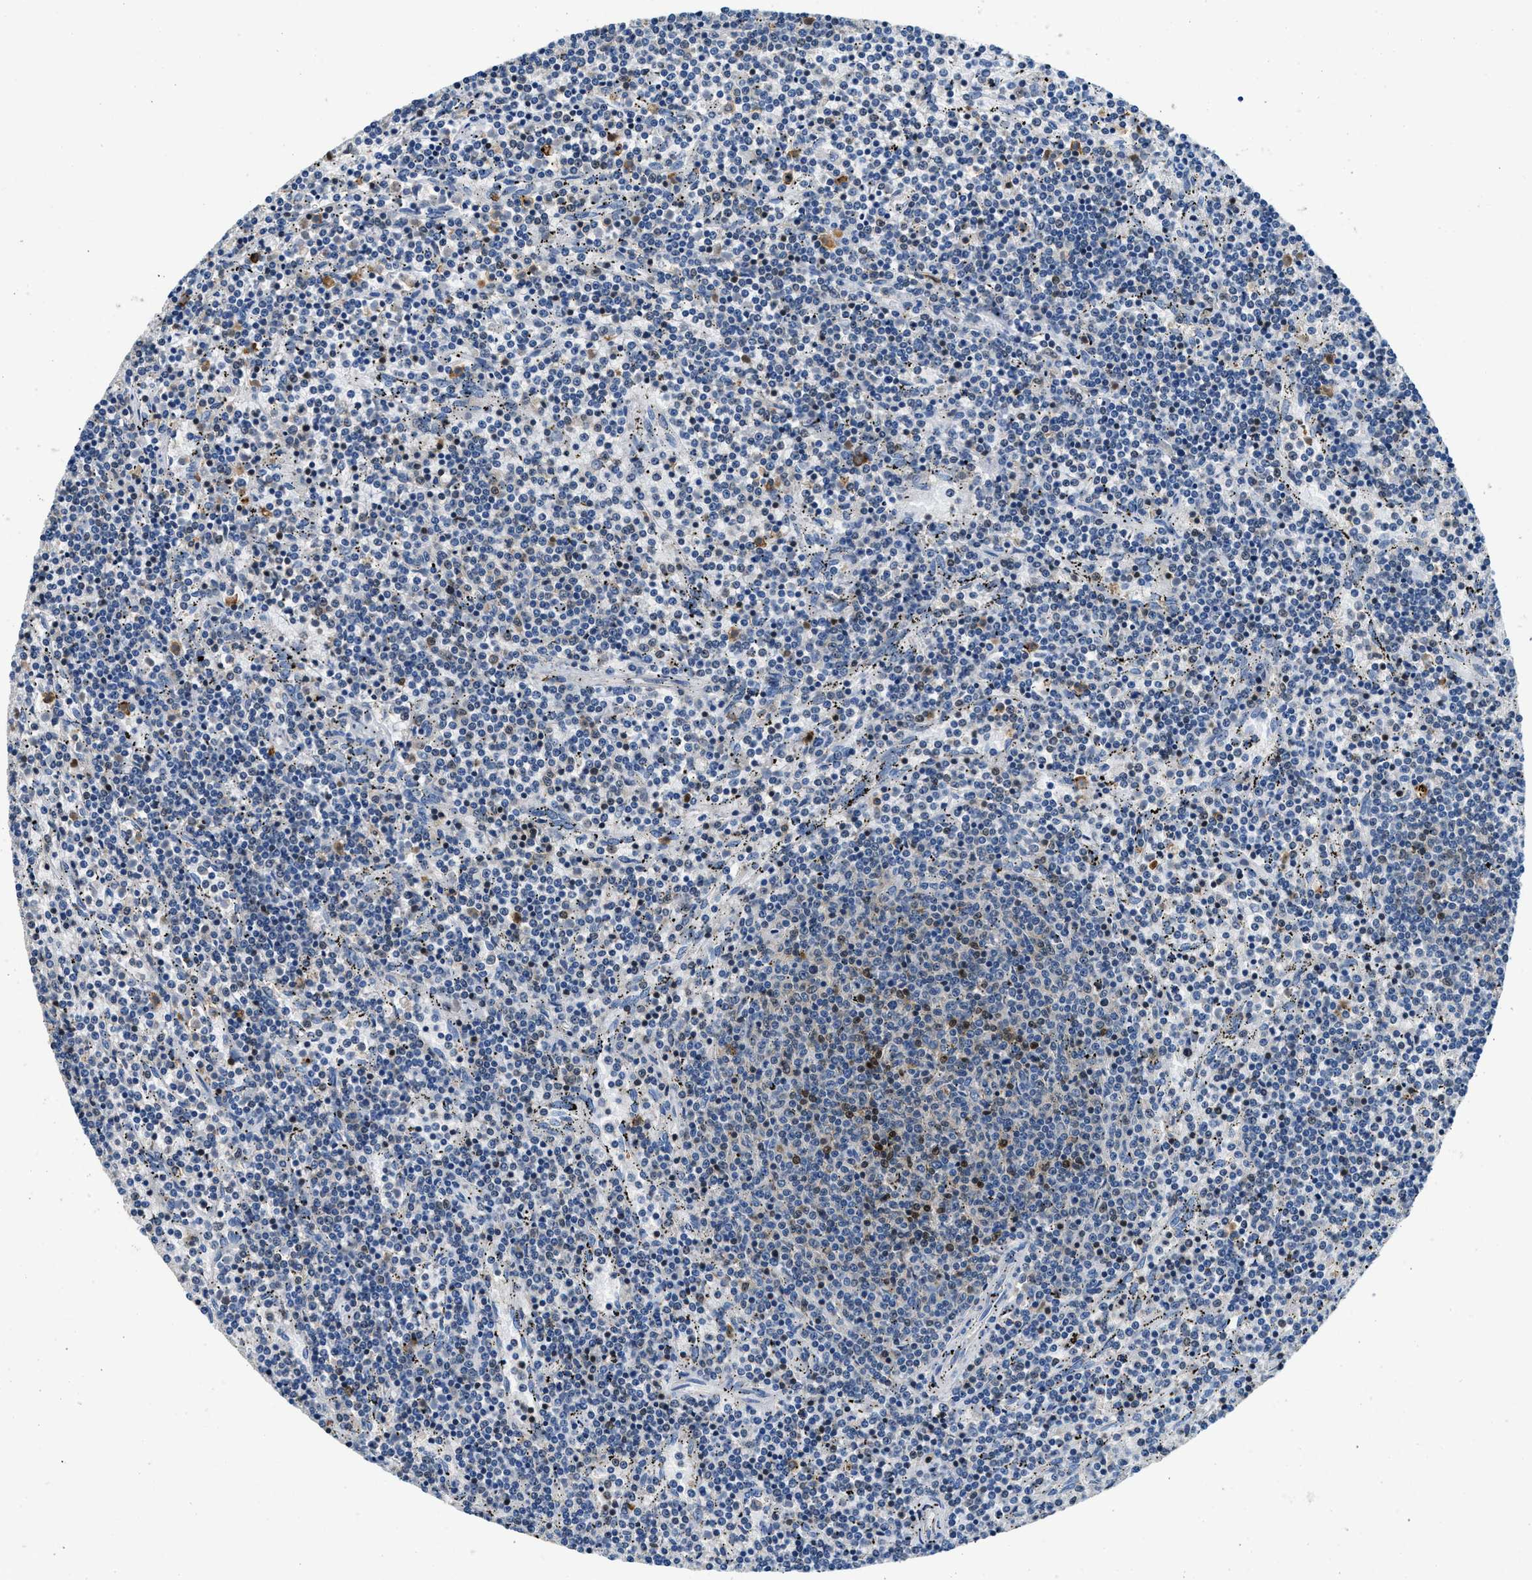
{"staining": {"intensity": "negative", "quantity": "none", "location": "none"}, "tissue": "lymphoma", "cell_type": "Tumor cells", "image_type": "cancer", "snomed": [{"axis": "morphology", "description": "Malignant lymphoma, non-Hodgkin's type, Low grade"}, {"axis": "topography", "description": "Spleen"}], "caption": "Tumor cells show no significant protein staining in lymphoma.", "gene": "TOX", "patient": {"sex": "female", "age": 50}}